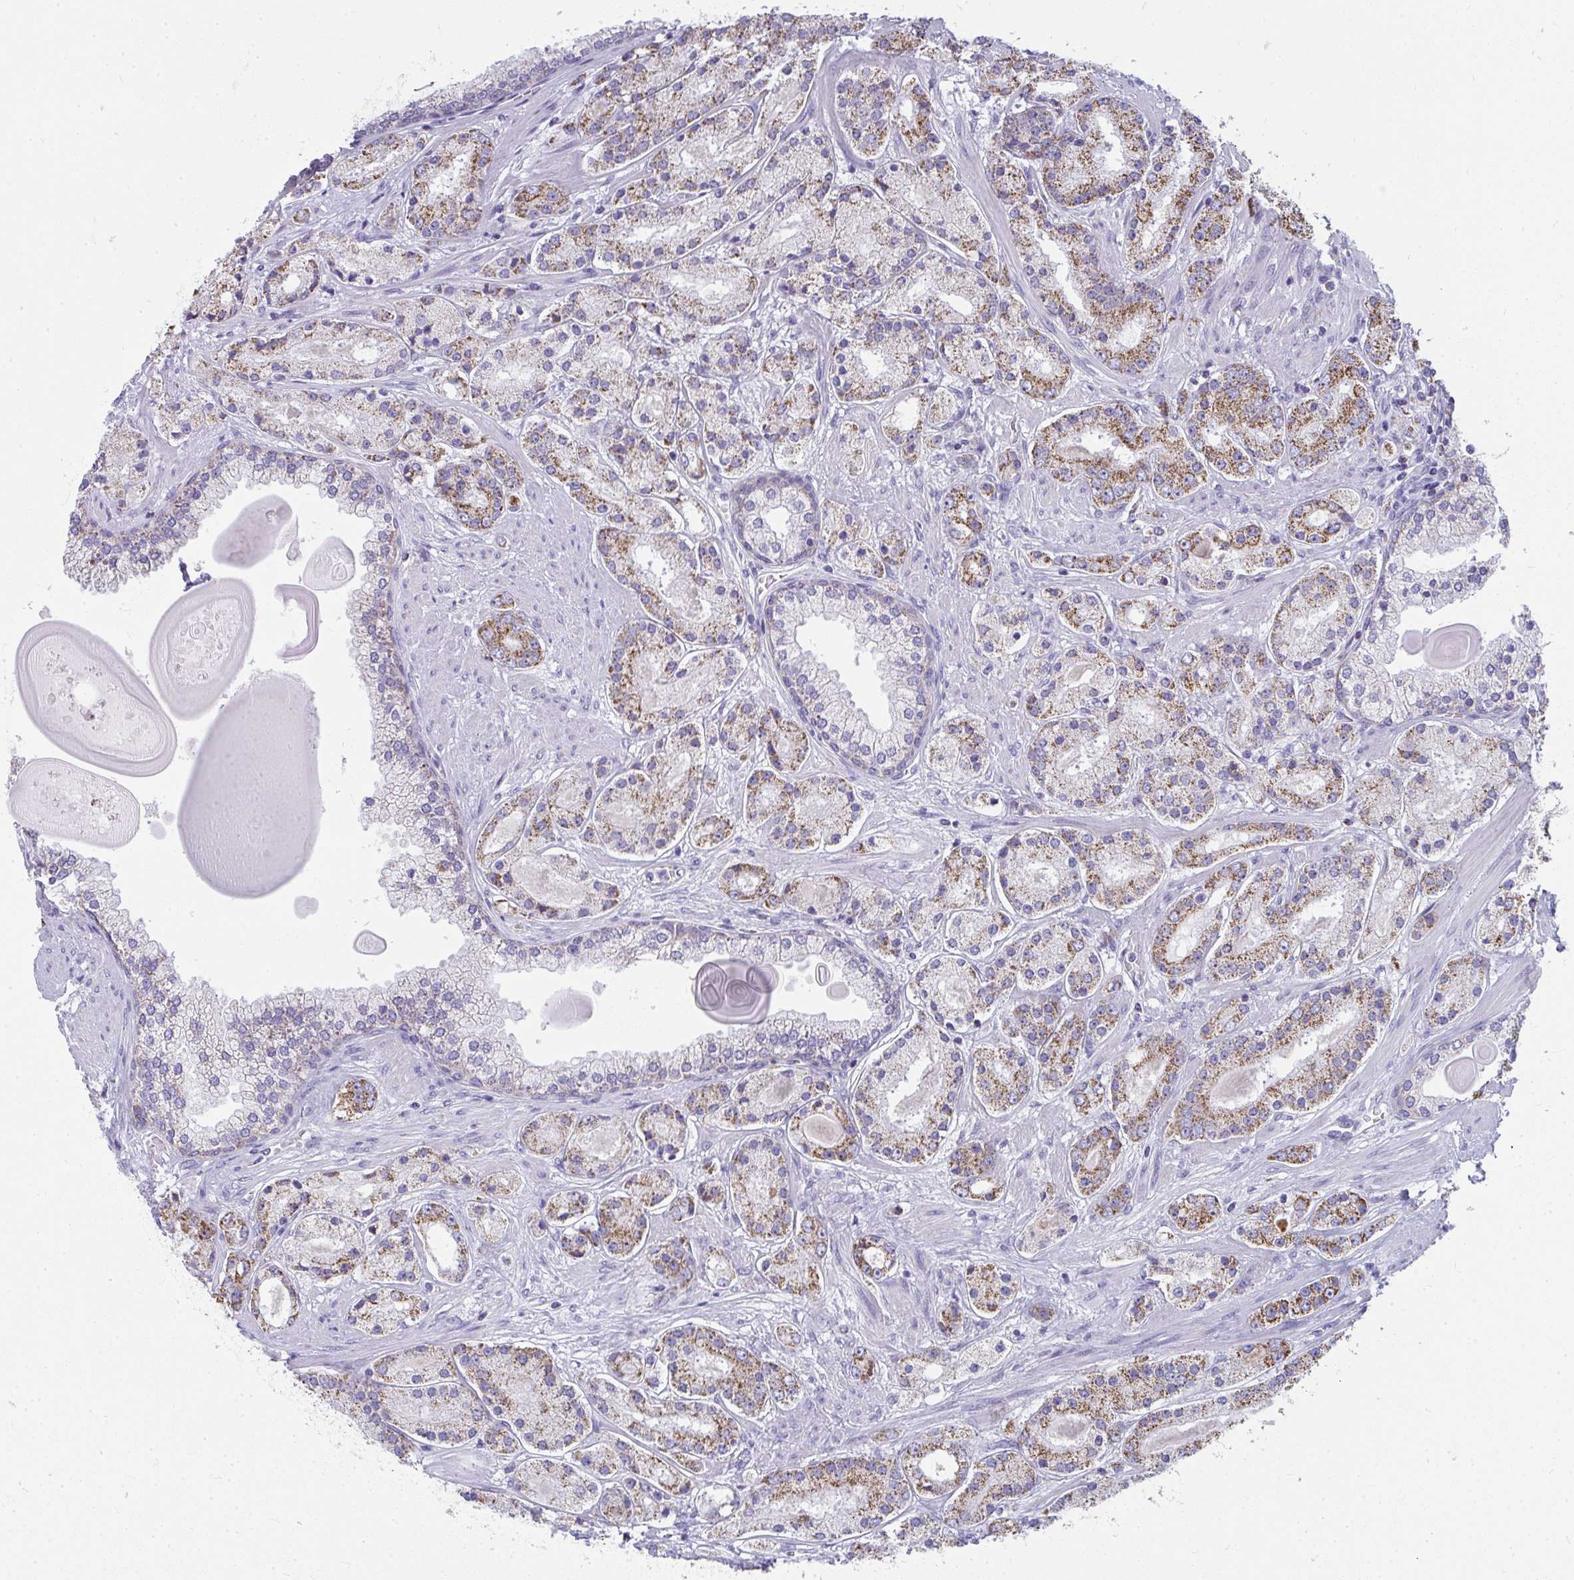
{"staining": {"intensity": "moderate", "quantity": ">75%", "location": "cytoplasmic/membranous"}, "tissue": "prostate cancer", "cell_type": "Tumor cells", "image_type": "cancer", "snomed": [{"axis": "morphology", "description": "Adenocarcinoma, High grade"}, {"axis": "topography", "description": "Prostate"}], "caption": "Prostate cancer stained with a brown dye demonstrates moderate cytoplasmic/membranous positive positivity in approximately >75% of tumor cells.", "gene": "SLC6A1", "patient": {"sex": "male", "age": 67}}